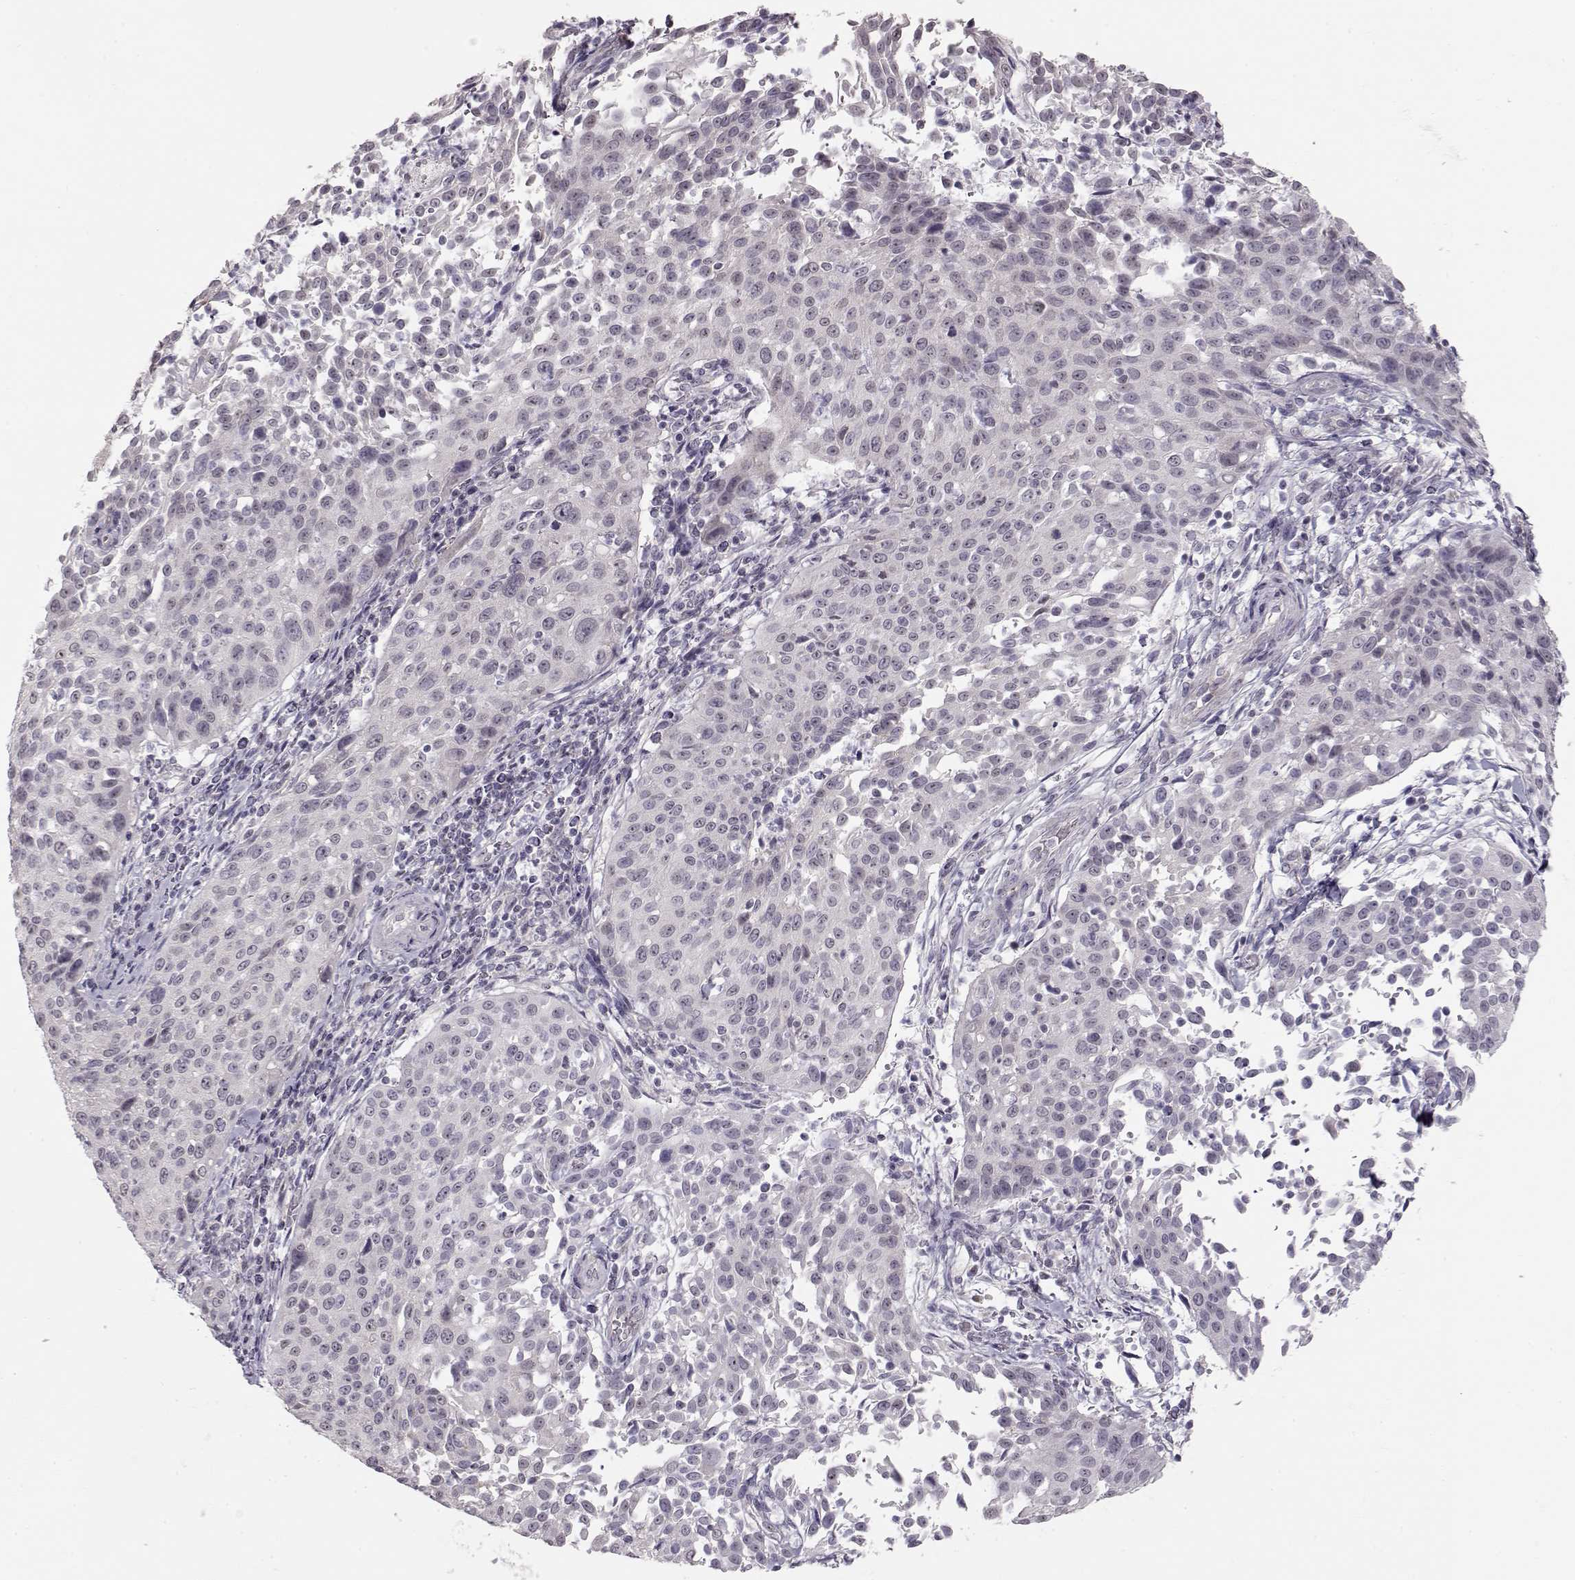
{"staining": {"intensity": "negative", "quantity": "none", "location": "none"}, "tissue": "cervical cancer", "cell_type": "Tumor cells", "image_type": "cancer", "snomed": [{"axis": "morphology", "description": "Squamous cell carcinoma, NOS"}, {"axis": "topography", "description": "Cervix"}], "caption": "Immunohistochemistry (IHC) of cervical cancer (squamous cell carcinoma) exhibits no expression in tumor cells.", "gene": "FAM205A", "patient": {"sex": "female", "age": 26}}